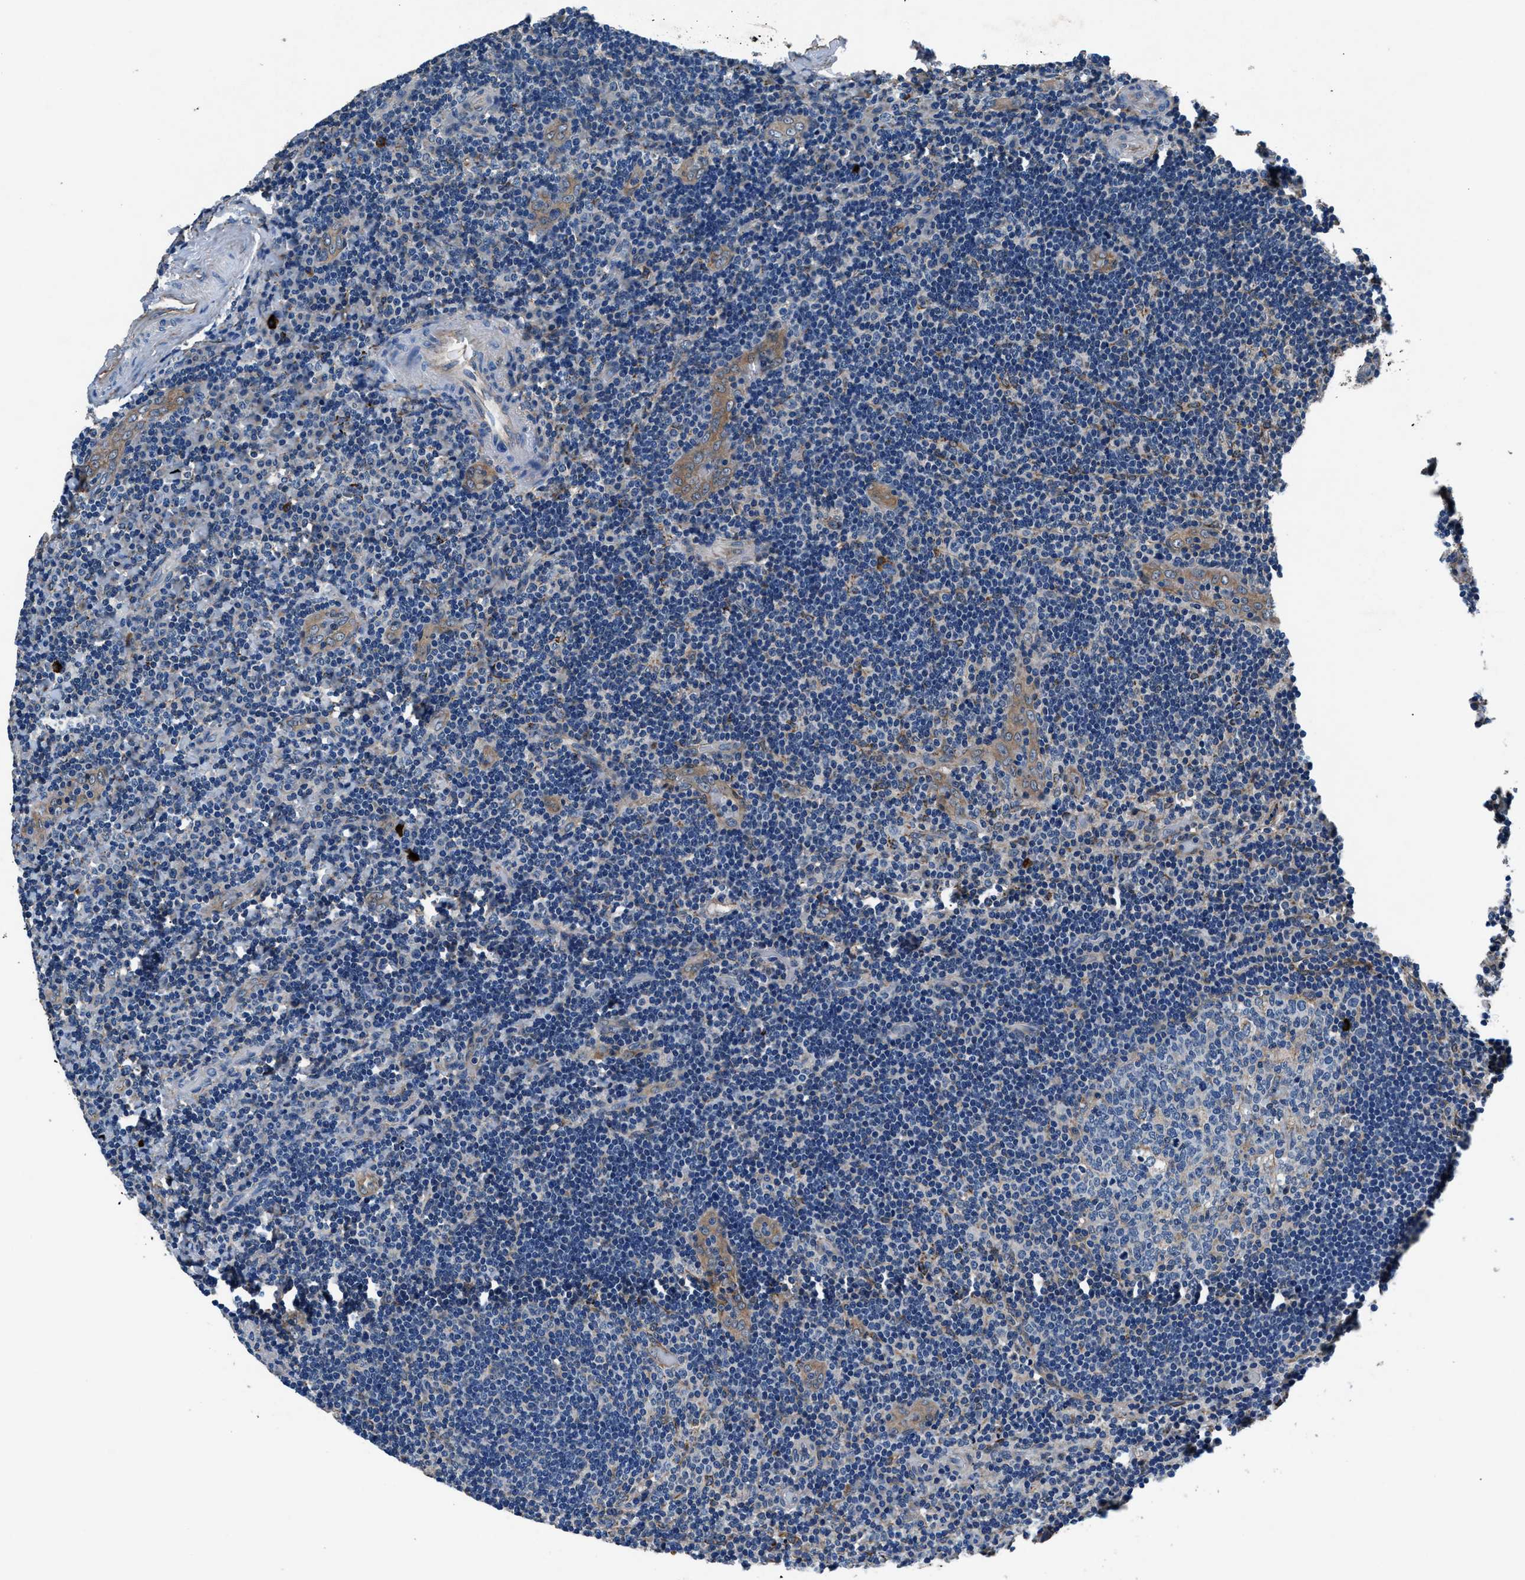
{"staining": {"intensity": "negative", "quantity": "none", "location": "none"}, "tissue": "lymphoma", "cell_type": "Tumor cells", "image_type": "cancer", "snomed": [{"axis": "morphology", "description": "Malignant lymphoma, non-Hodgkin's type, High grade"}, {"axis": "topography", "description": "Tonsil"}], "caption": "An immunohistochemistry histopathology image of high-grade malignant lymphoma, non-Hodgkin's type is shown. There is no staining in tumor cells of high-grade malignant lymphoma, non-Hodgkin's type. (DAB (3,3'-diaminobenzidine) immunohistochemistry (IHC) with hematoxylin counter stain).", "gene": "PRTFDC1", "patient": {"sex": "female", "age": 36}}